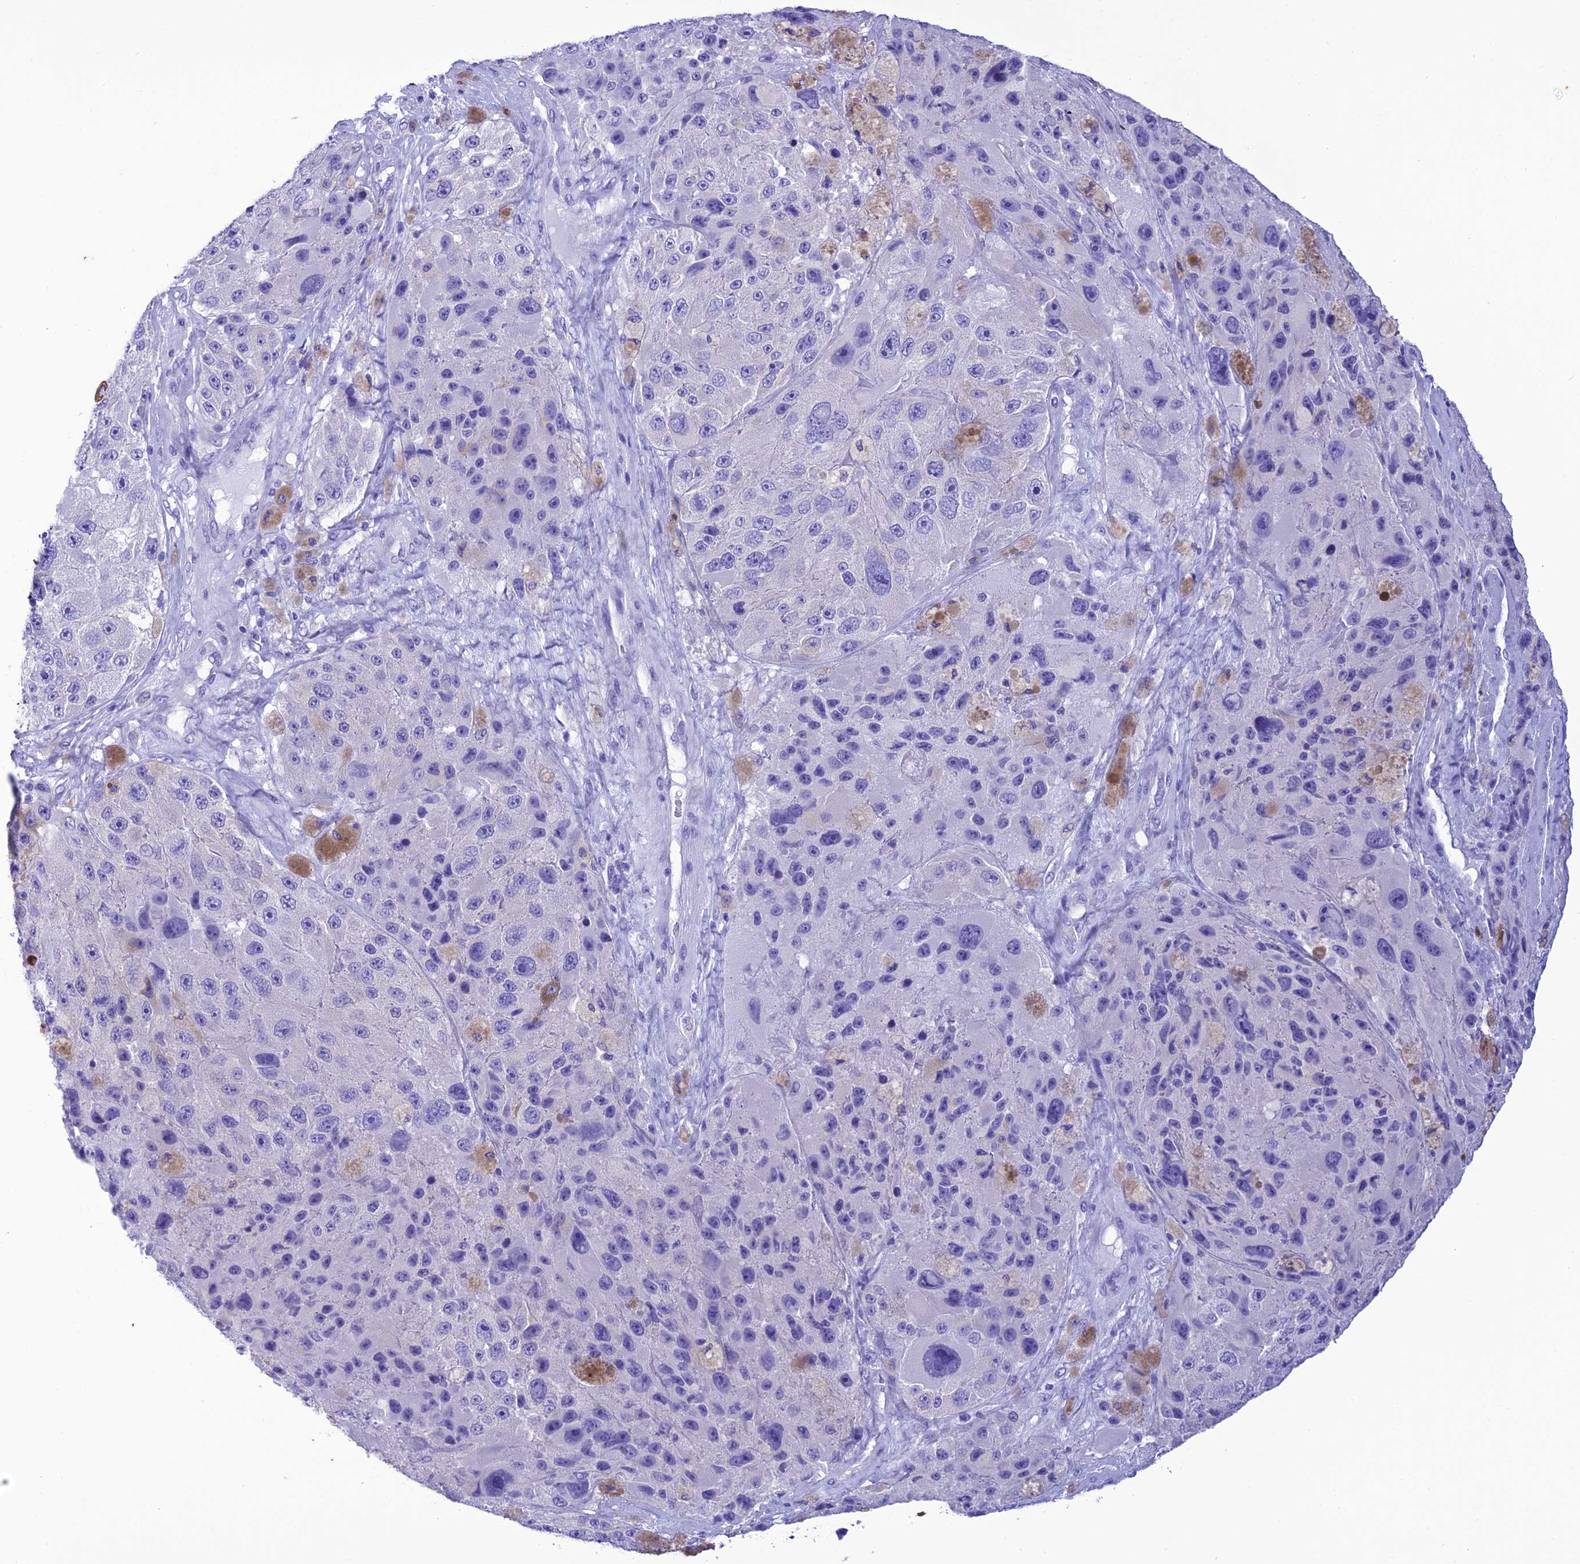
{"staining": {"intensity": "negative", "quantity": "none", "location": "none"}, "tissue": "melanoma", "cell_type": "Tumor cells", "image_type": "cancer", "snomed": [{"axis": "morphology", "description": "Malignant melanoma, Metastatic site"}, {"axis": "topography", "description": "Lymph node"}], "caption": "Tumor cells show no significant protein positivity in melanoma.", "gene": "VPS52", "patient": {"sex": "male", "age": 62}}